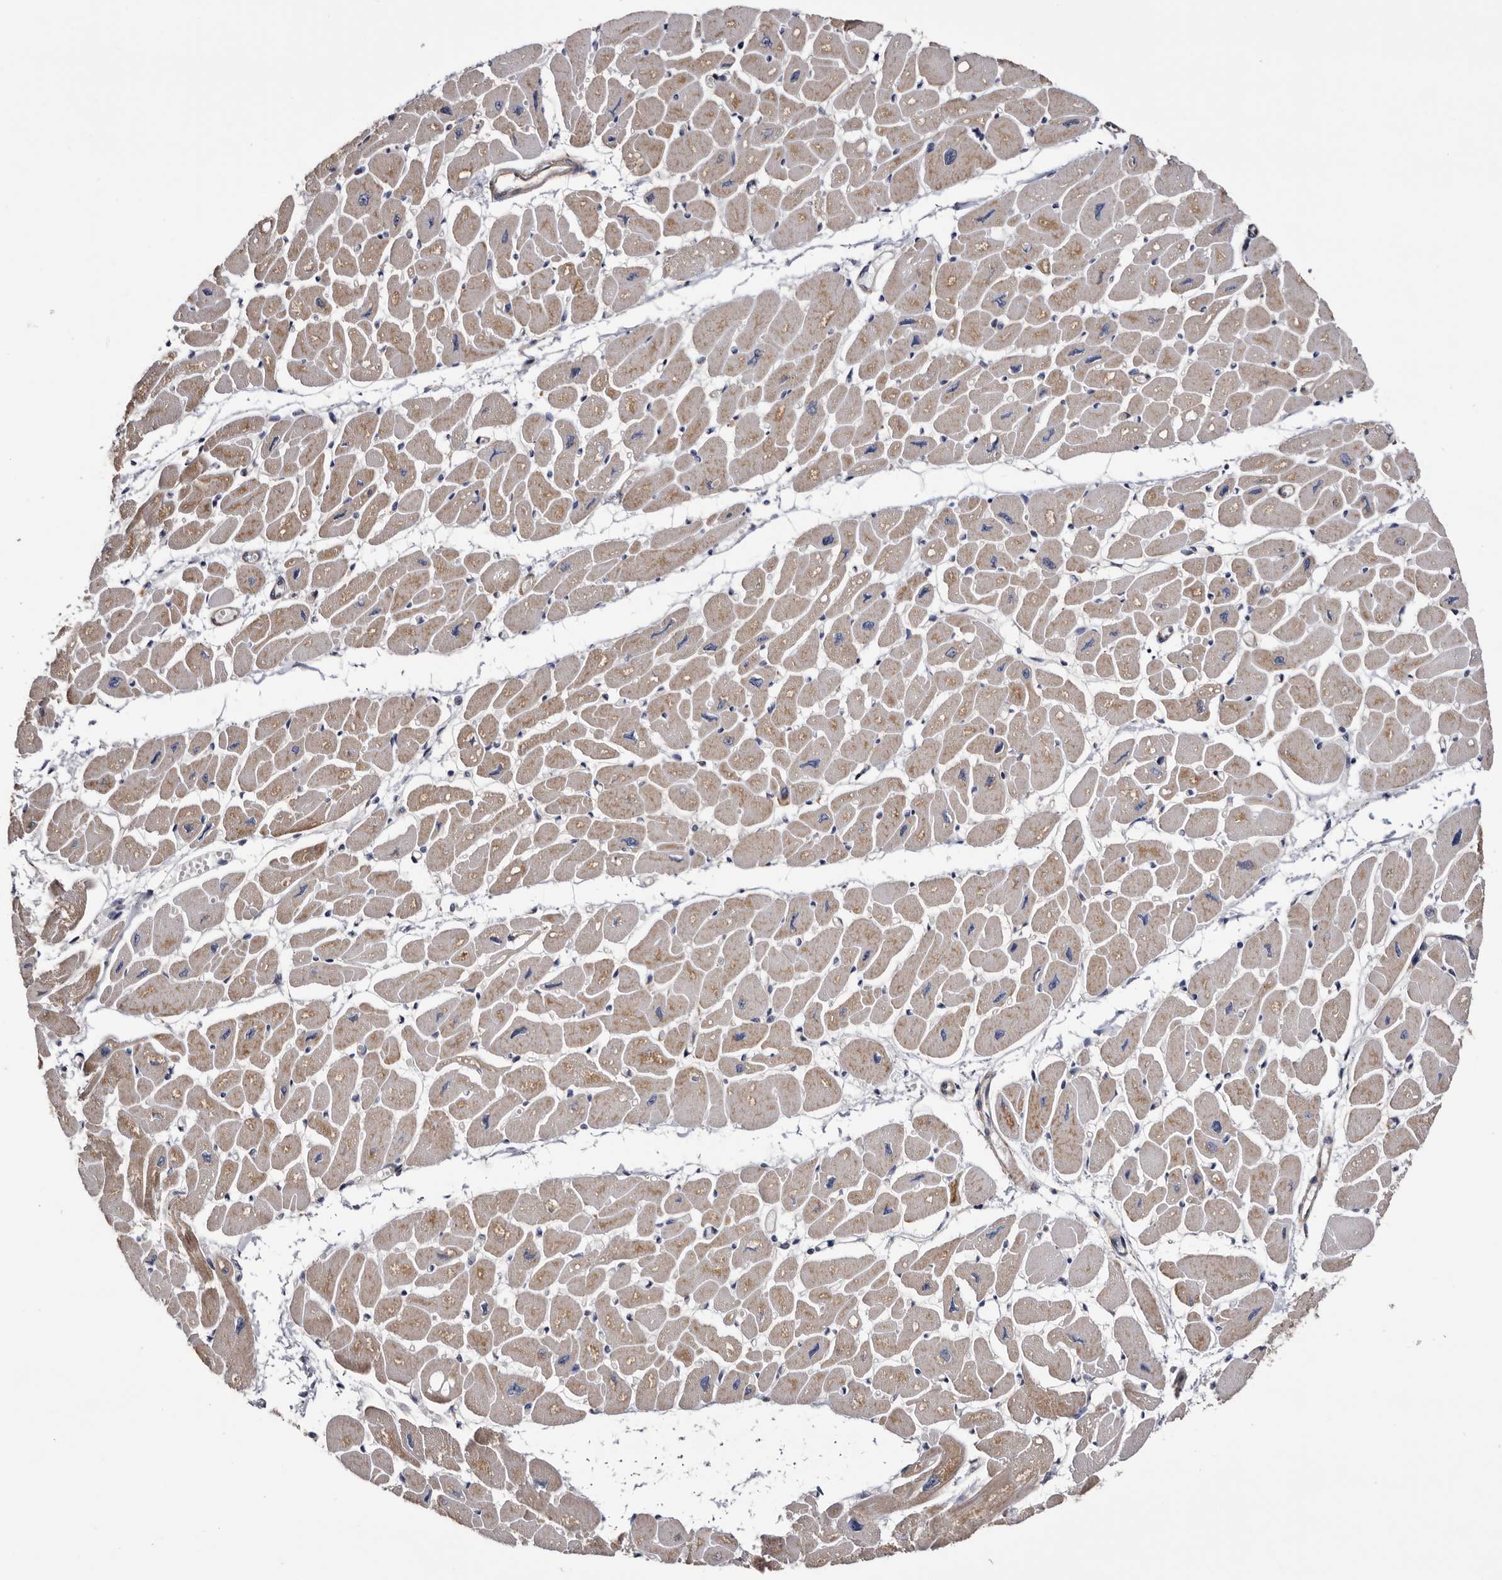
{"staining": {"intensity": "moderate", "quantity": "25%-75%", "location": "cytoplasmic/membranous"}, "tissue": "heart muscle", "cell_type": "Cardiomyocytes", "image_type": "normal", "snomed": [{"axis": "morphology", "description": "Normal tissue, NOS"}, {"axis": "topography", "description": "Heart"}], "caption": "Heart muscle was stained to show a protein in brown. There is medium levels of moderate cytoplasmic/membranous staining in about 25%-75% of cardiomyocytes. (DAB IHC with brightfield microscopy, high magnification).", "gene": "ARMCX2", "patient": {"sex": "female", "age": 54}}